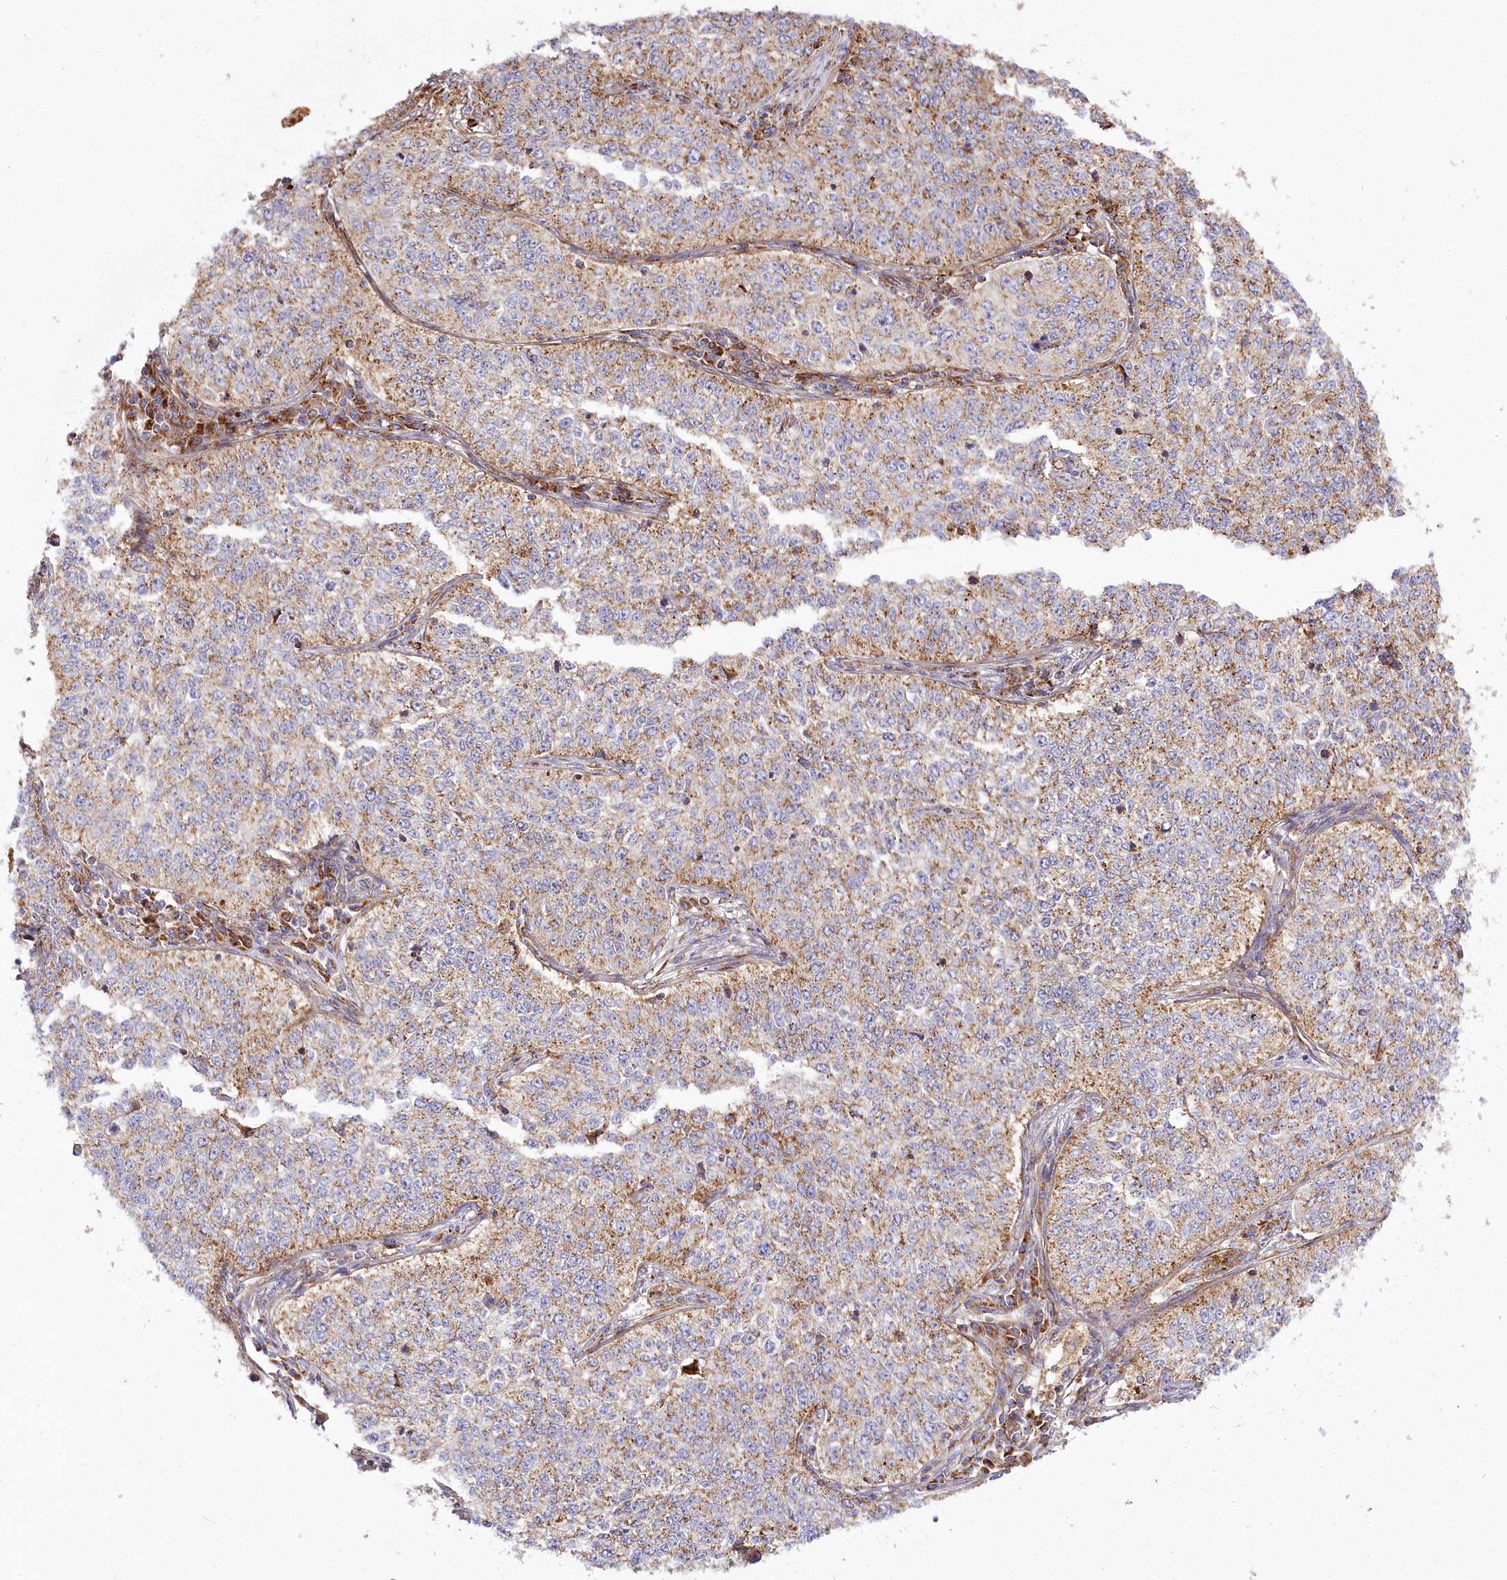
{"staining": {"intensity": "moderate", "quantity": ">75%", "location": "cytoplasmic/membranous"}, "tissue": "cervical cancer", "cell_type": "Tumor cells", "image_type": "cancer", "snomed": [{"axis": "morphology", "description": "Squamous cell carcinoma, NOS"}, {"axis": "topography", "description": "Cervix"}], "caption": "Squamous cell carcinoma (cervical) was stained to show a protein in brown. There is medium levels of moderate cytoplasmic/membranous expression in approximately >75% of tumor cells. (DAB (3,3'-diaminobenzidine) IHC with brightfield microscopy, high magnification).", "gene": "THUMPD3", "patient": {"sex": "female", "age": 35}}